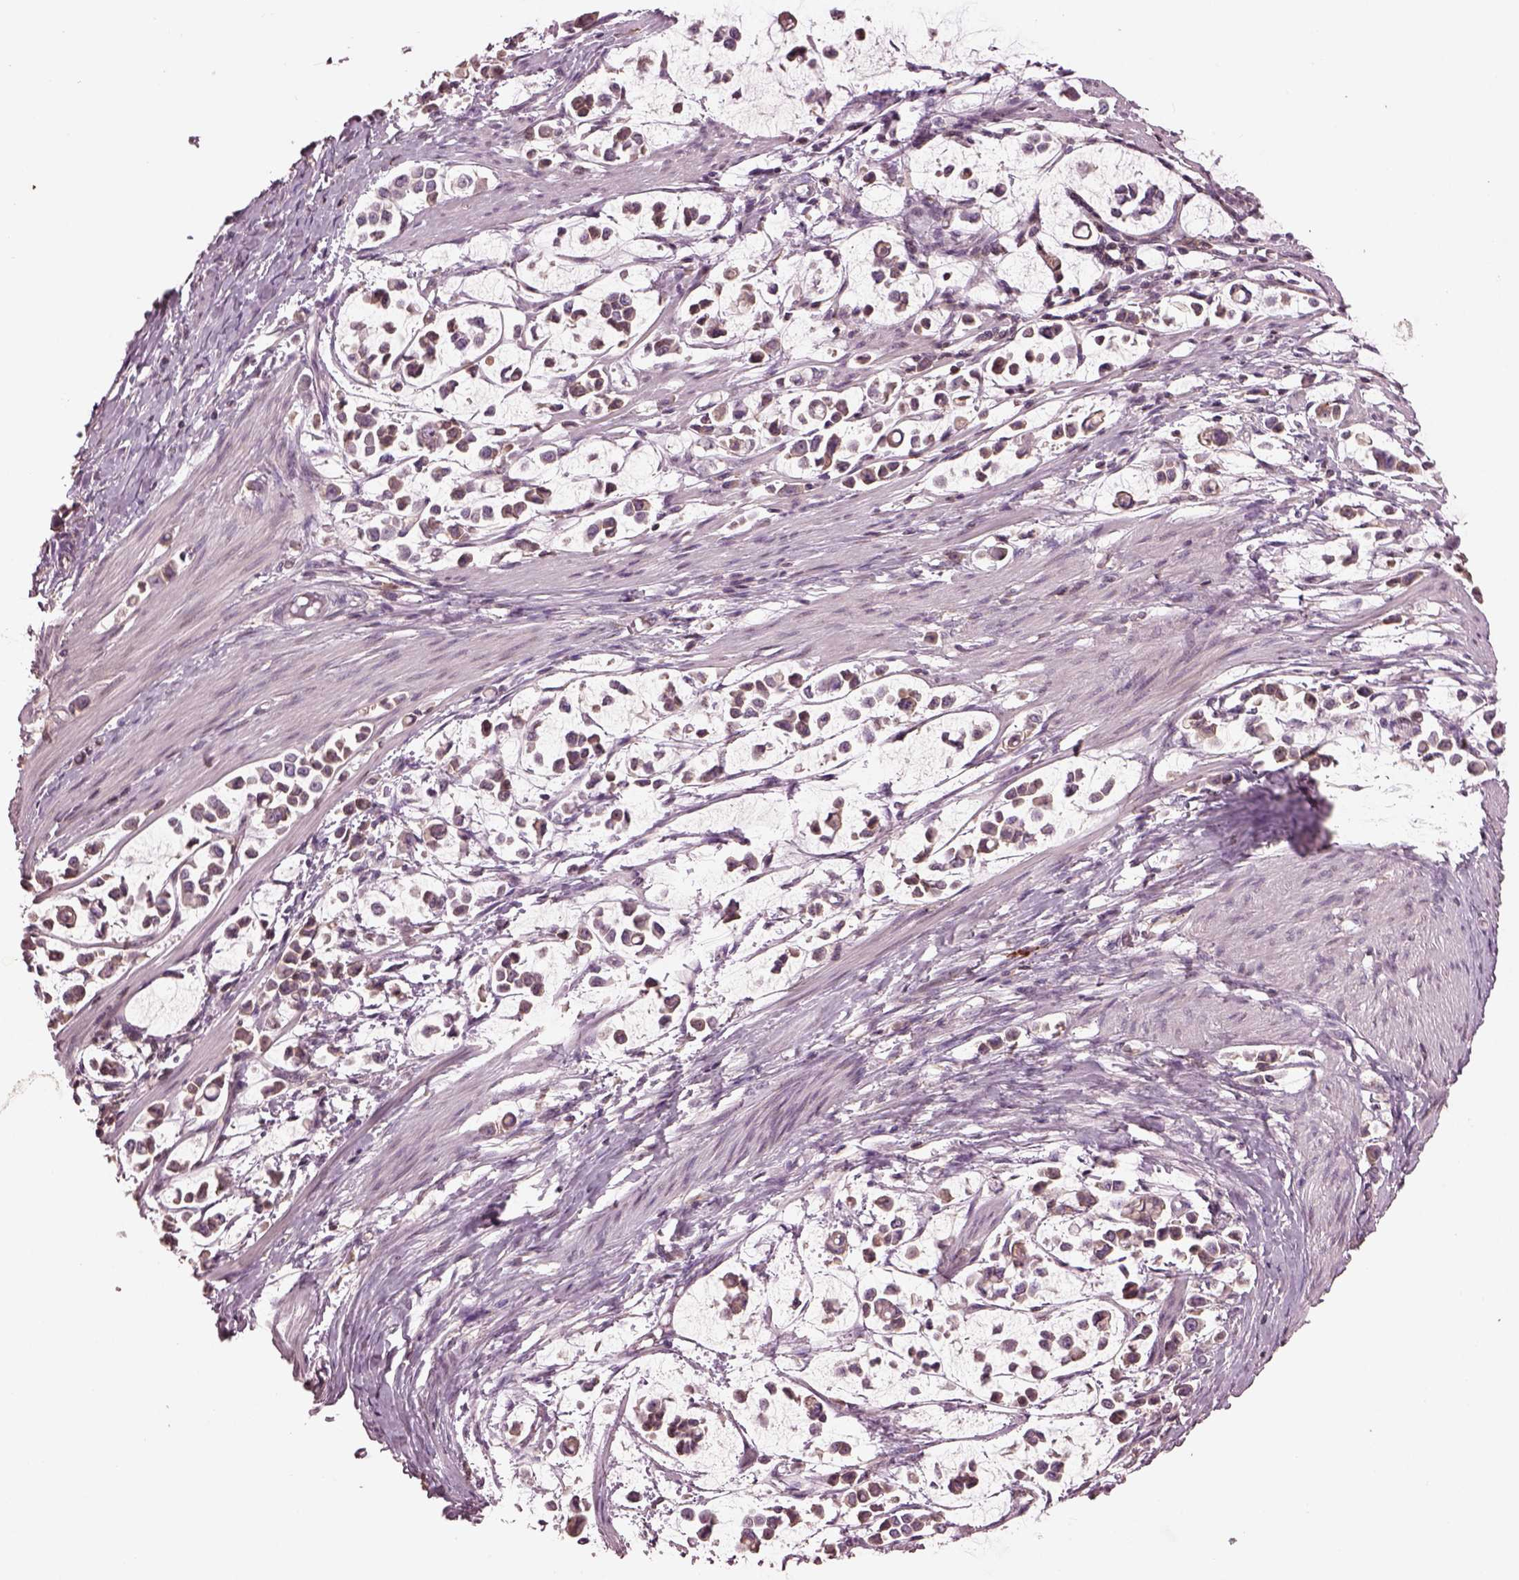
{"staining": {"intensity": "negative", "quantity": "none", "location": "none"}, "tissue": "stomach cancer", "cell_type": "Tumor cells", "image_type": "cancer", "snomed": [{"axis": "morphology", "description": "Adenocarcinoma, NOS"}, {"axis": "topography", "description": "Stomach"}], "caption": "IHC micrograph of neoplastic tissue: stomach adenocarcinoma stained with DAB (3,3'-diaminobenzidine) reveals no significant protein positivity in tumor cells.", "gene": "PTX4", "patient": {"sex": "male", "age": 82}}